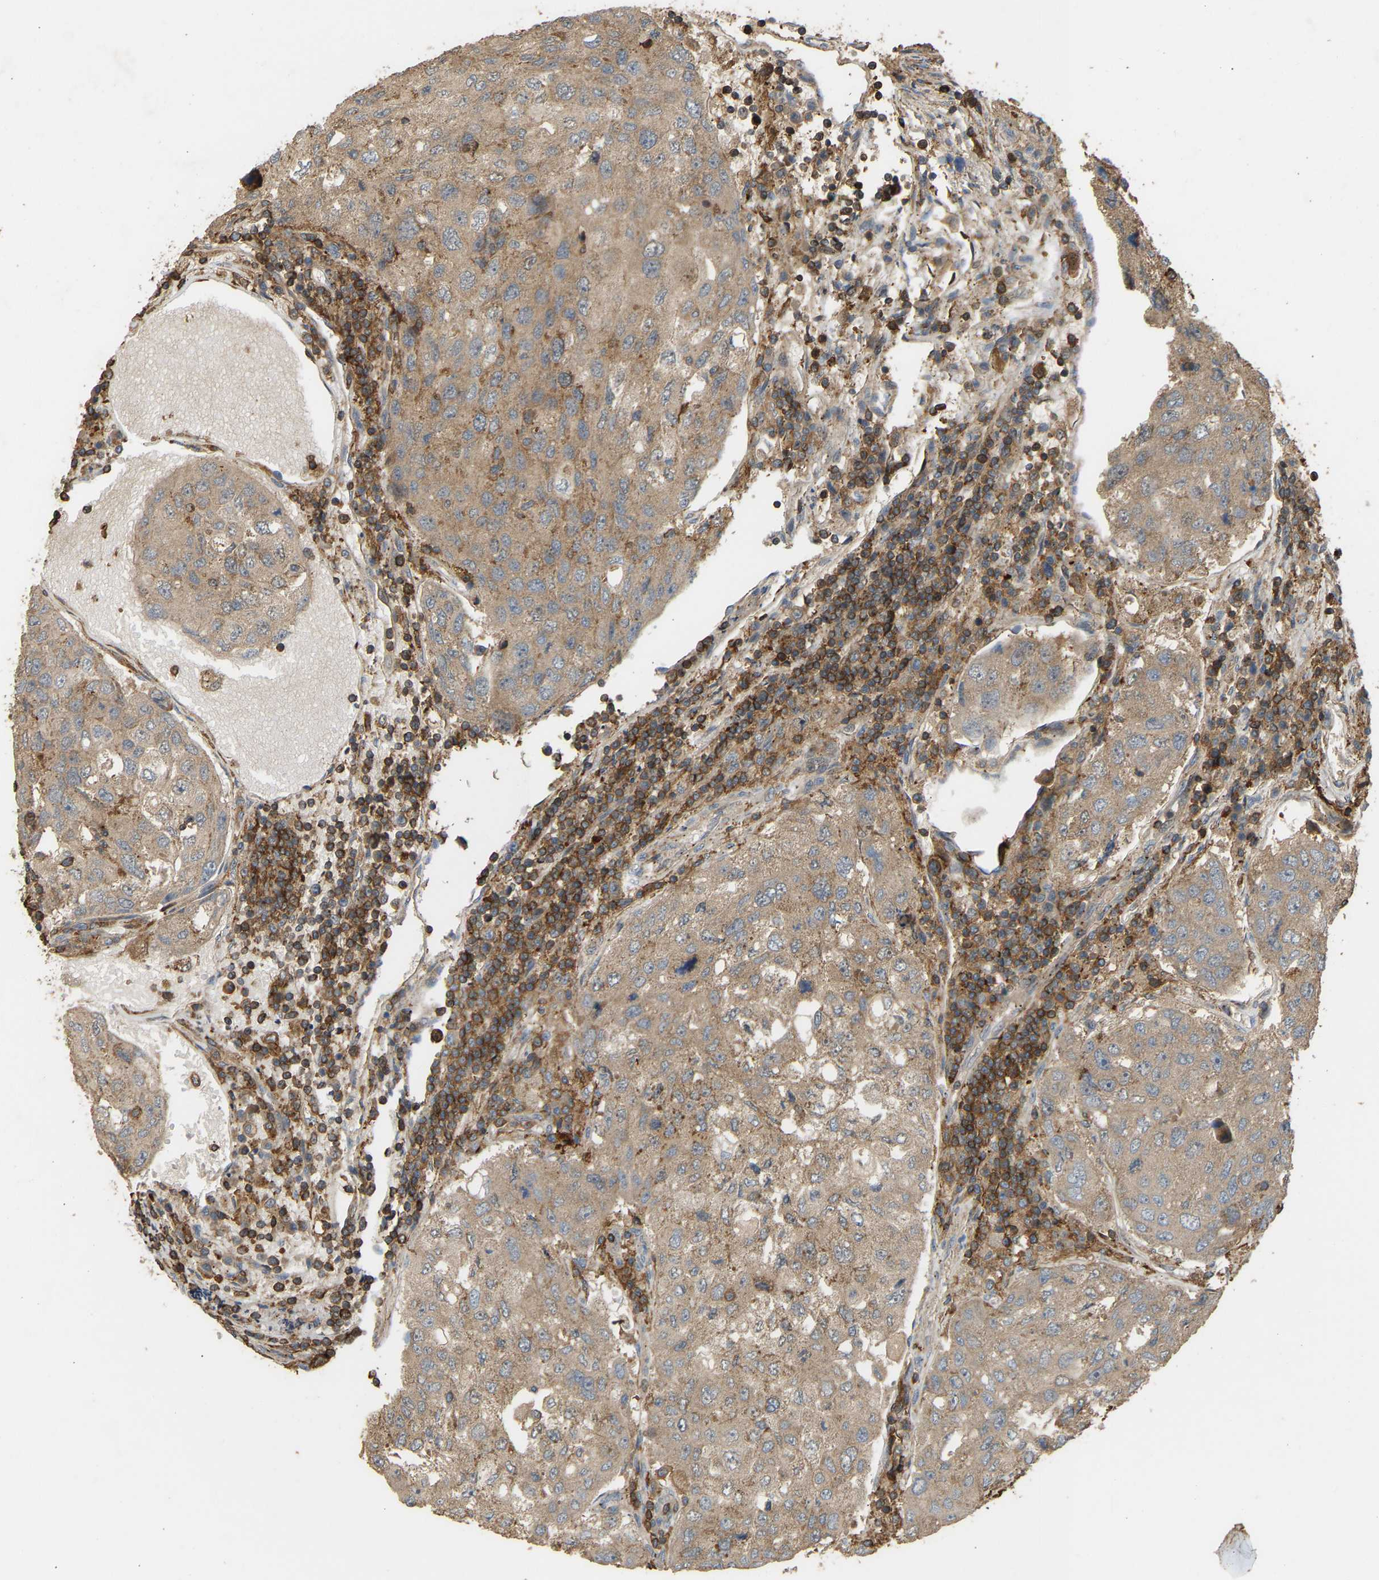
{"staining": {"intensity": "weak", "quantity": ">75%", "location": "cytoplasmic/membranous"}, "tissue": "urothelial cancer", "cell_type": "Tumor cells", "image_type": "cancer", "snomed": [{"axis": "morphology", "description": "Urothelial carcinoma, High grade"}, {"axis": "topography", "description": "Lymph node"}, {"axis": "topography", "description": "Urinary bladder"}], "caption": "Immunohistochemistry (IHC) staining of urothelial carcinoma (high-grade), which shows low levels of weak cytoplasmic/membranous expression in approximately >75% of tumor cells indicating weak cytoplasmic/membranous protein positivity. The staining was performed using DAB (3,3'-diaminobenzidine) (brown) for protein detection and nuclei were counterstained in hematoxylin (blue).", "gene": "GOPC", "patient": {"sex": "male", "age": 51}}